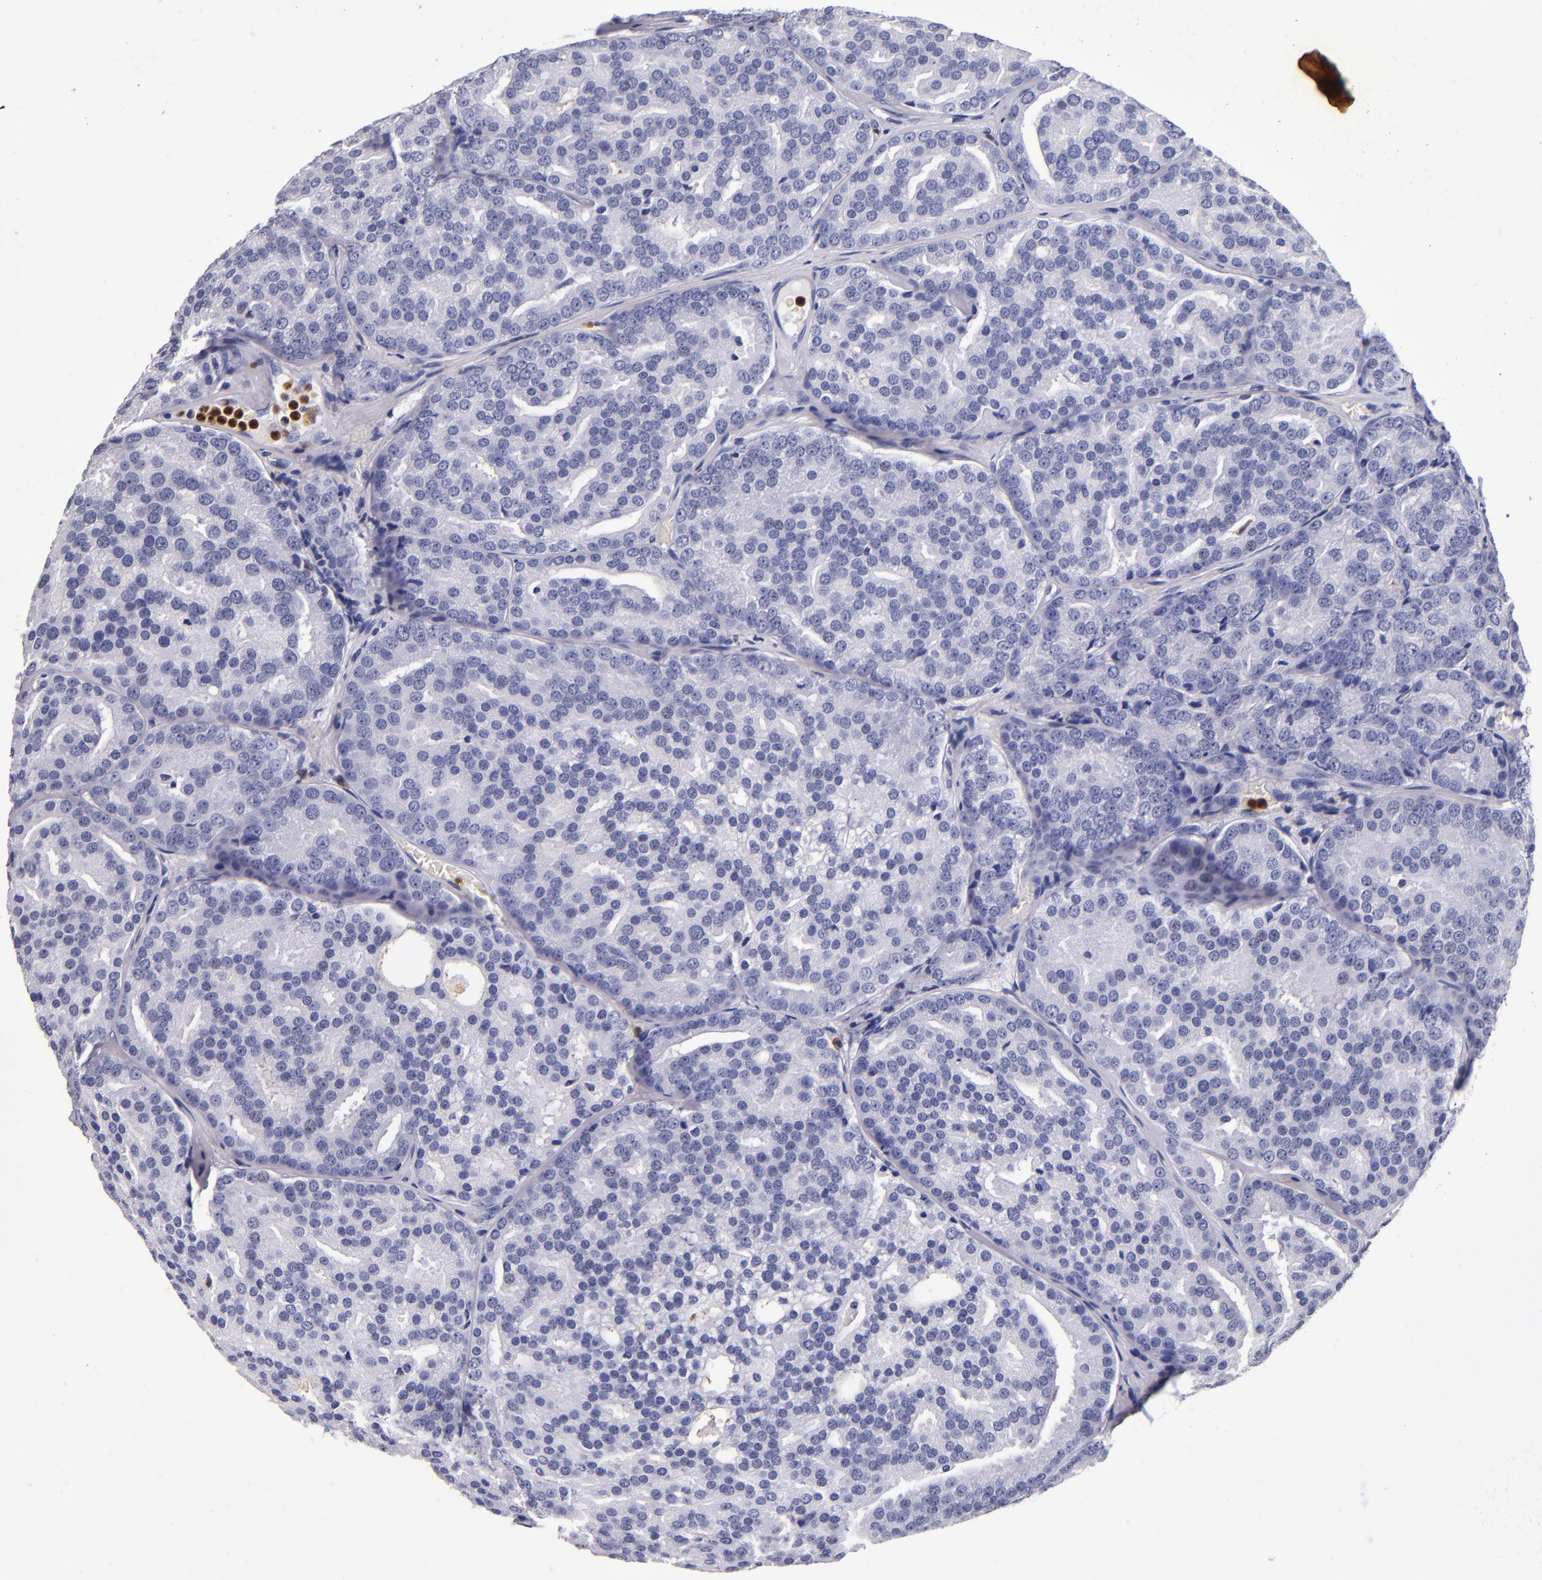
{"staining": {"intensity": "negative", "quantity": "none", "location": "none"}, "tissue": "prostate cancer", "cell_type": "Tumor cells", "image_type": "cancer", "snomed": [{"axis": "morphology", "description": "Adenocarcinoma, High grade"}, {"axis": "topography", "description": "Prostate"}], "caption": "Human prostate cancer stained for a protein using immunohistochemistry shows no staining in tumor cells.", "gene": "S100A8", "patient": {"sex": "male", "age": 64}}